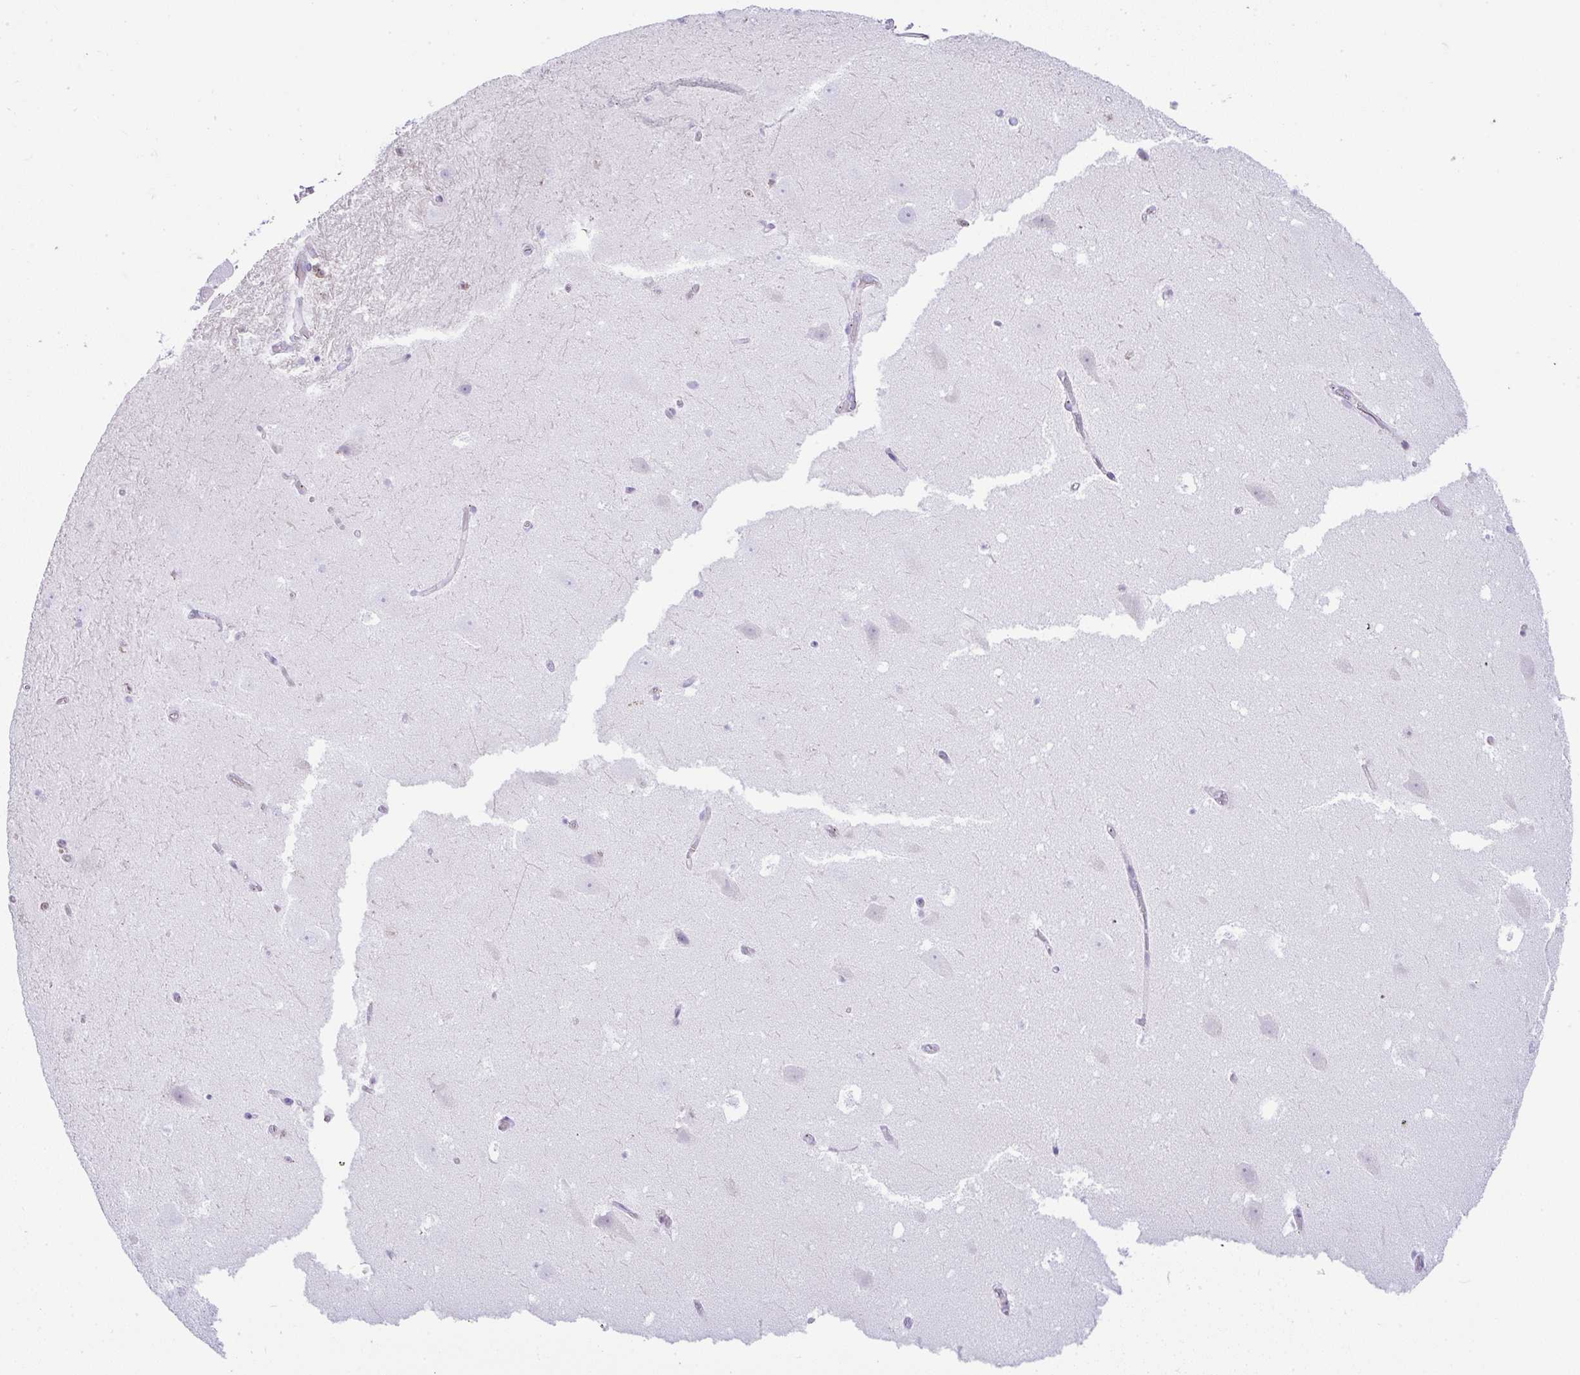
{"staining": {"intensity": "negative", "quantity": "none", "location": "none"}, "tissue": "hippocampus", "cell_type": "Glial cells", "image_type": "normal", "snomed": [{"axis": "morphology", "description": "Normal tissue, NOS"}, {"axis": "topography", "description": "Hippocampus"}], "caption": "Immunohistochemistry (IHC) histopathology image of normal hippocampus: human hippocampus stained with DAB demonstrates no significant protein expression in glial cells.", "gene": "FAM177A1", "patient": {"sex": "female", "age": 42}}